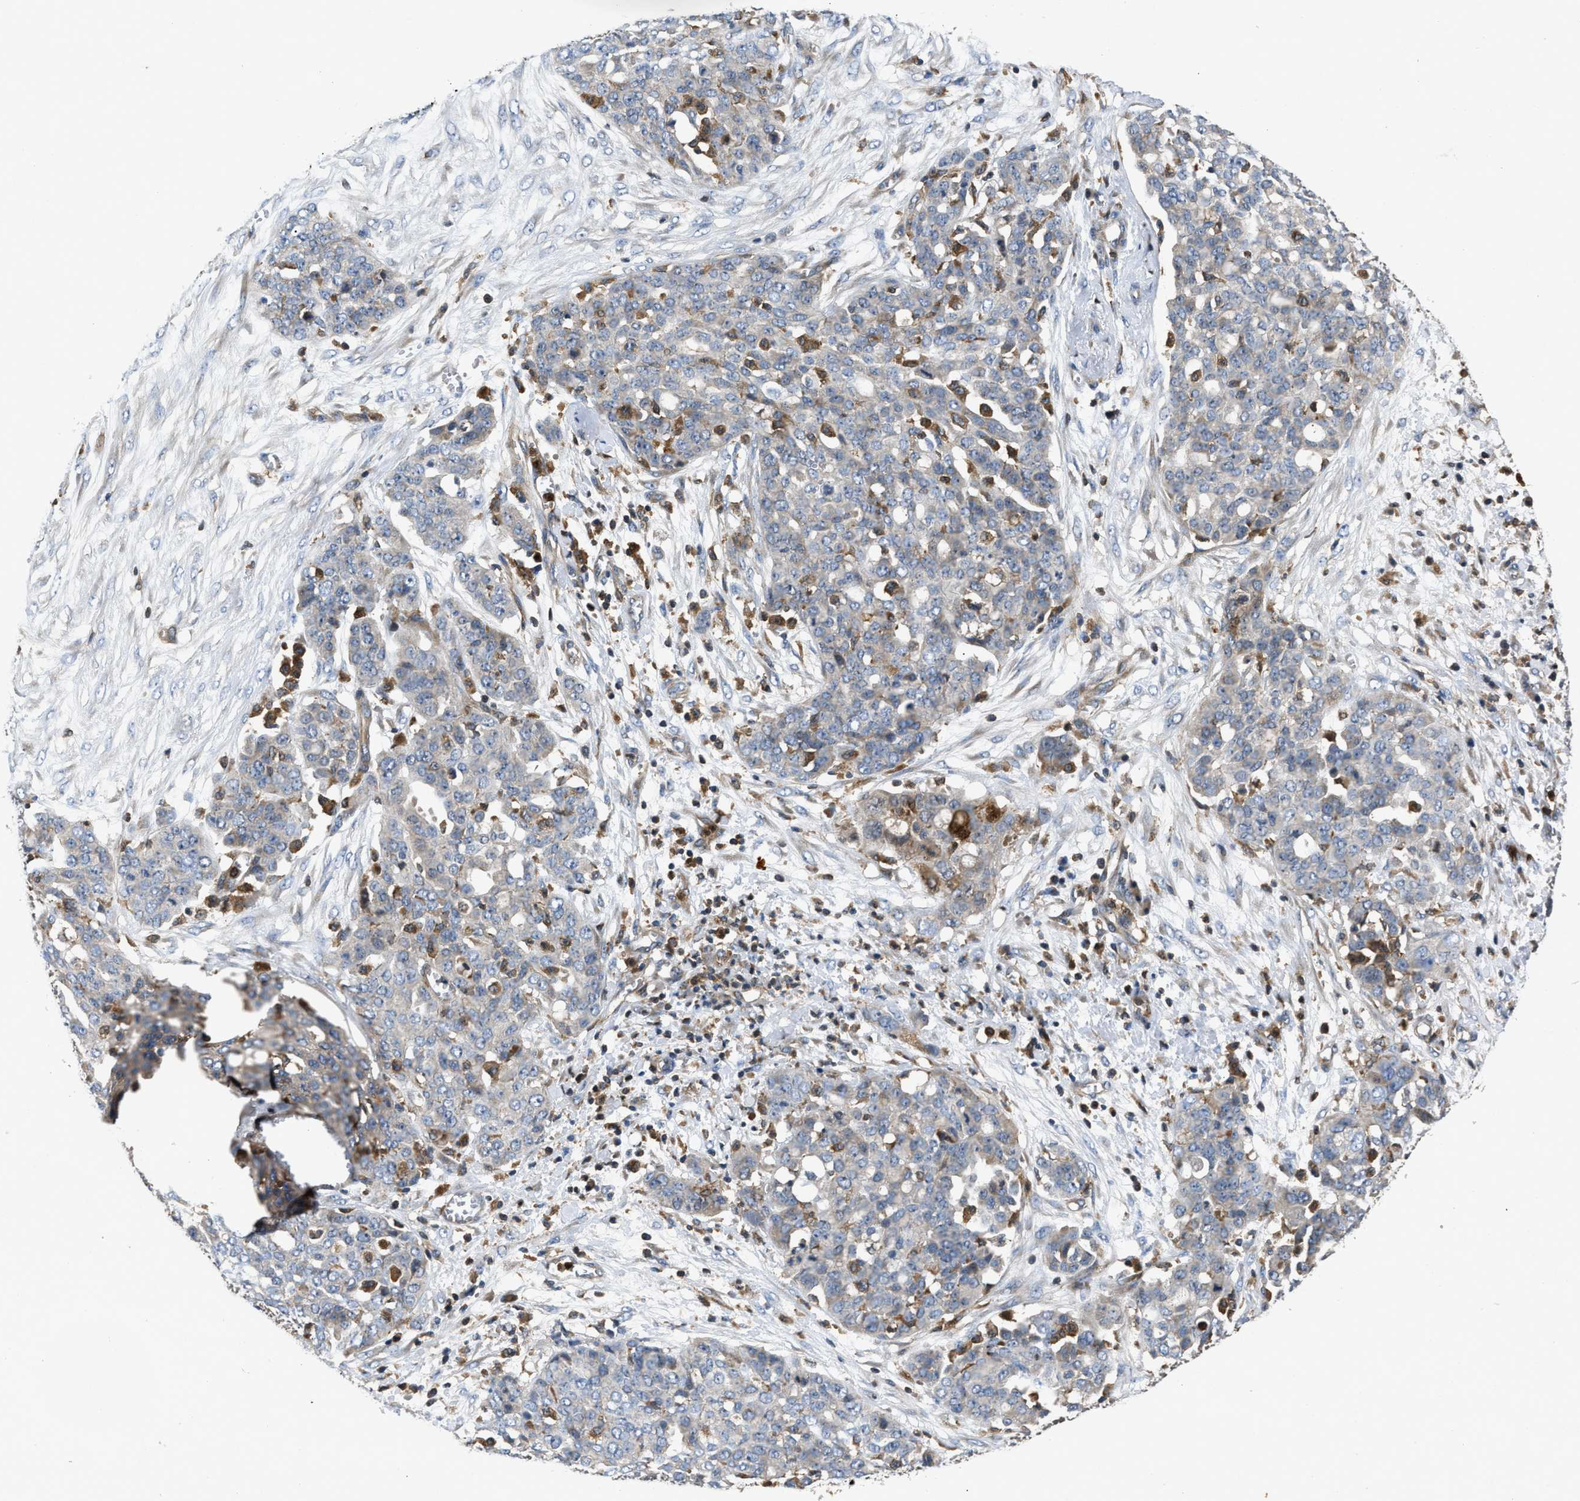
{"staining": {"intensity": "negative", "quantity": "none", "location": "none"}, "tissue": "ovarian cancer", "cell_type": "Tumor cells", "image_type": "cancer", "snomed": [{"axis": "morphology", "description": "Cystadenocarcinoma, serous, NOS"}, {"axis": "topography", "description": "Soft tissue"}, {"axis": "topography", "description": "Ovary"}], "caption": "The photomicrograph reveals no significant staining in tumor cells of ovarian serous cystadenocarcinoma.", "gene": "OSTF1", "patient": {"sex": "female", "age": 57}}